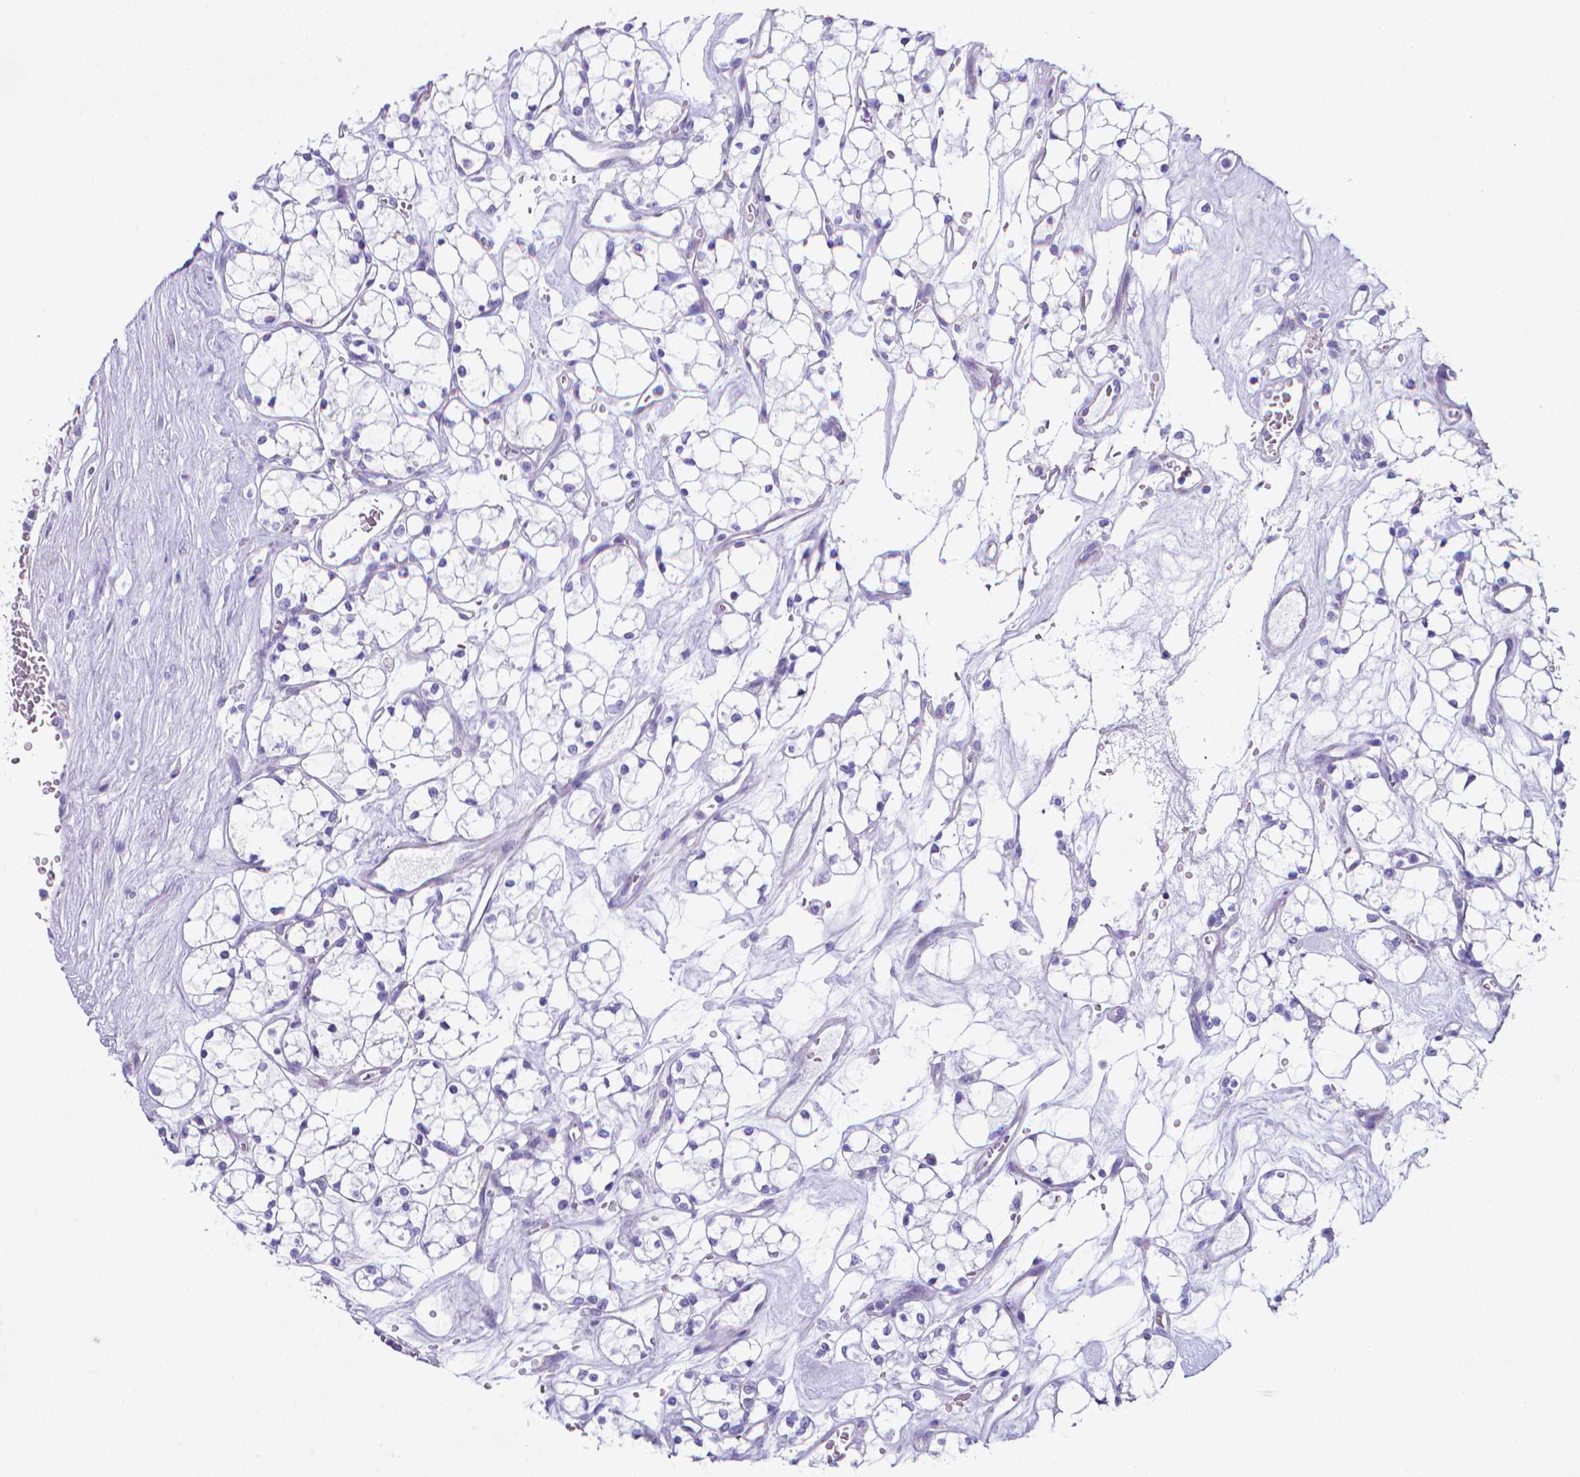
{"staining": {"intensity": "negative", "quantity": "none", "location": "none"}, "tissue": "renal cancer", "cell_type": "Tumor cells", "image_type": "cancer", "snomed": [{"axis": "morphology", "description": "Adenocarcinoma, NOS"}, {"axis": "topography", "description": "Kidney"}], "caption": "Human renal adenocarcinoma stained for a protein using IHC reveals no positivity in tumor cells.", "gene": "LRRC73", "patient": {"sex": "female", "age": 69}}